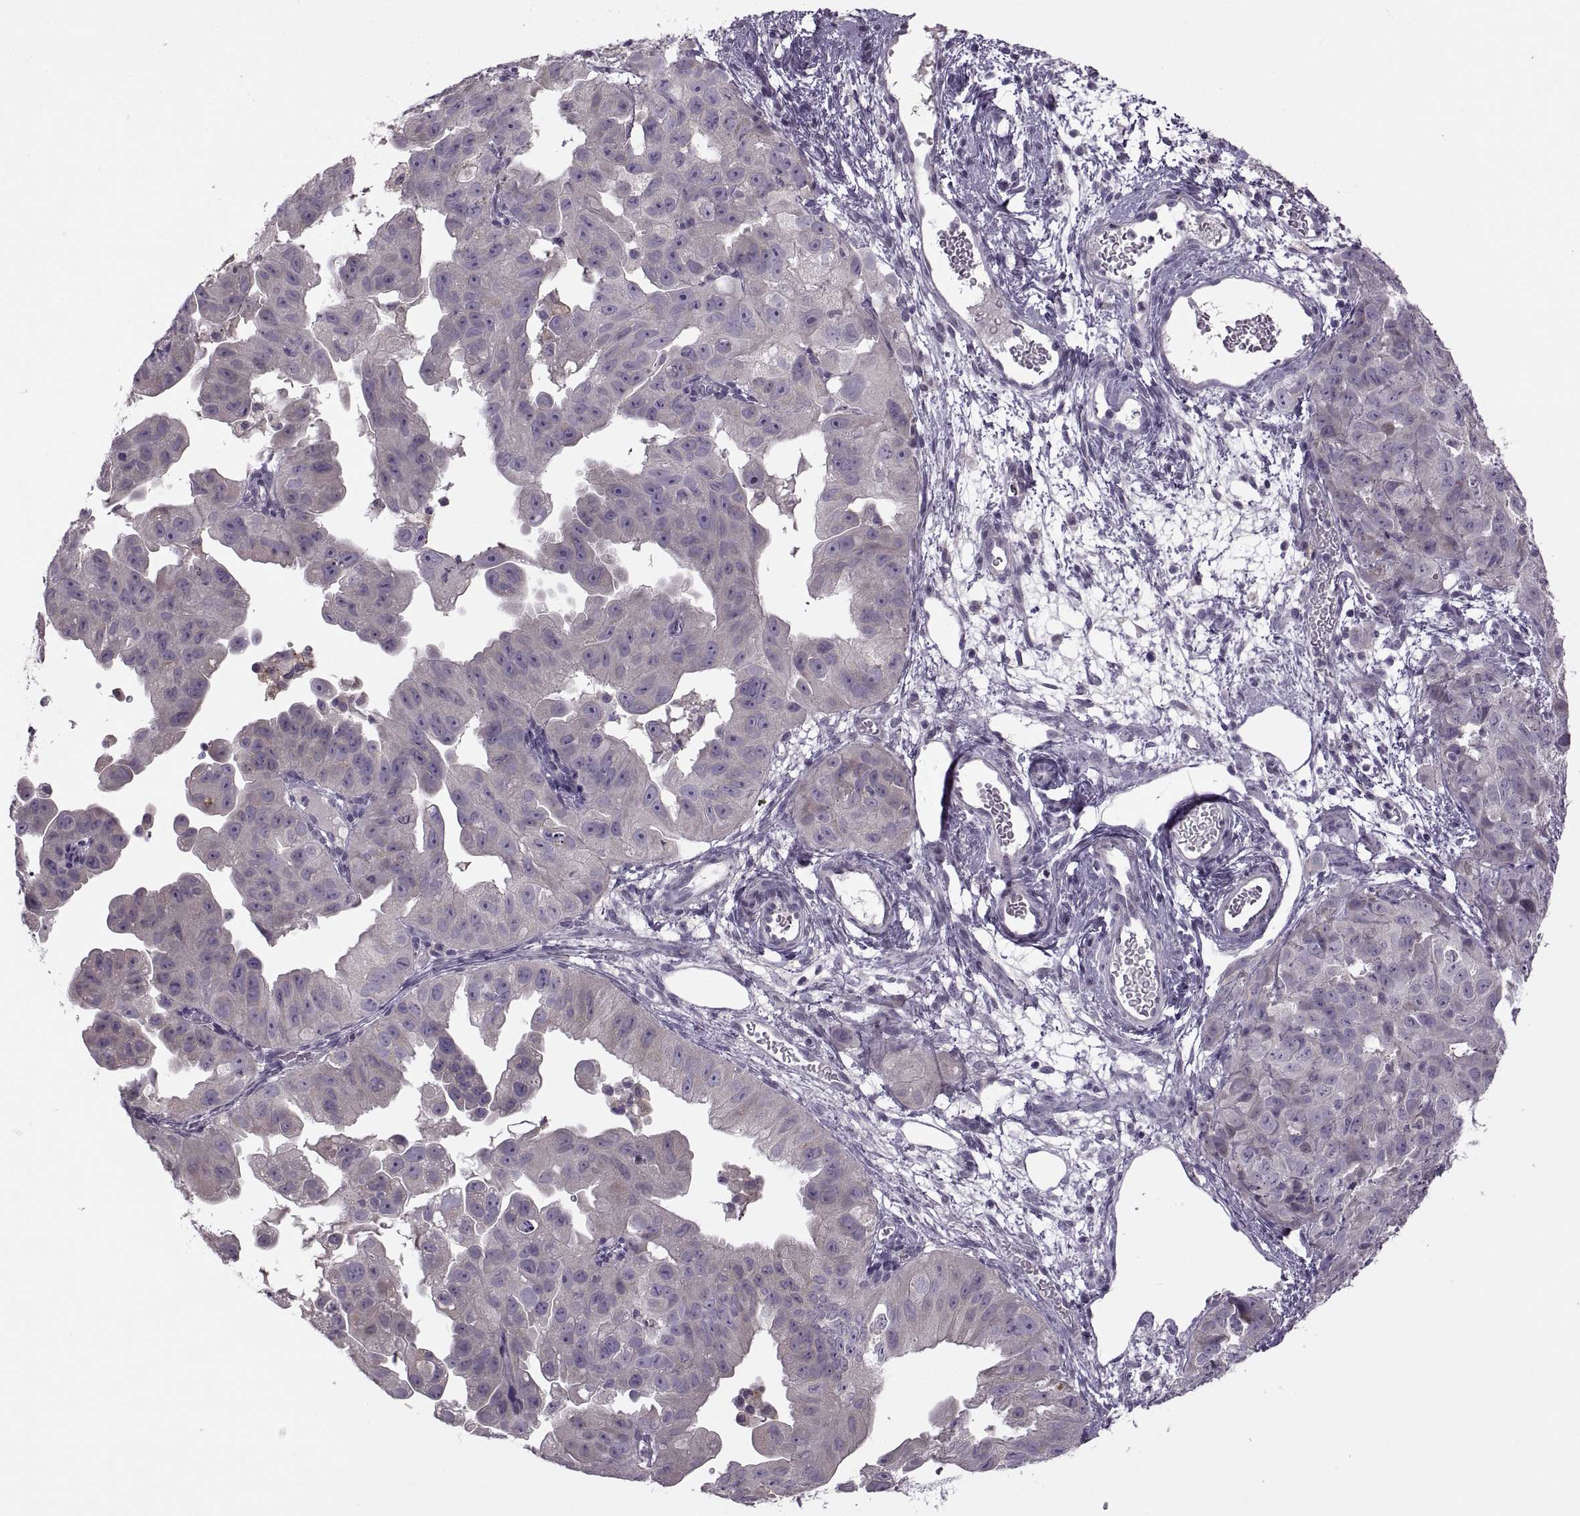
{"staining": {"intensity": "negative", "quantity": "none", "location": "none"}, "tissue": "ovarian cancer", "cell_type": "Tumor cells", "image_type": "cancer", "snomed": [{"axis": "morphology", "description": "Carcinoma, endometroid"}, {"axis": "topography", "description": "Ovary"}], "caption": "High magnification brightfield microscopy of endometroid carcinoma (ovarian) stained with DAB (3,3'-diaminobenzidine) (brown) and counterstained with hematoxylin (blue): tumor cells show no significant positivity.", "gene": "H2AP", "patient": {"sex": "female", "age": 85}}